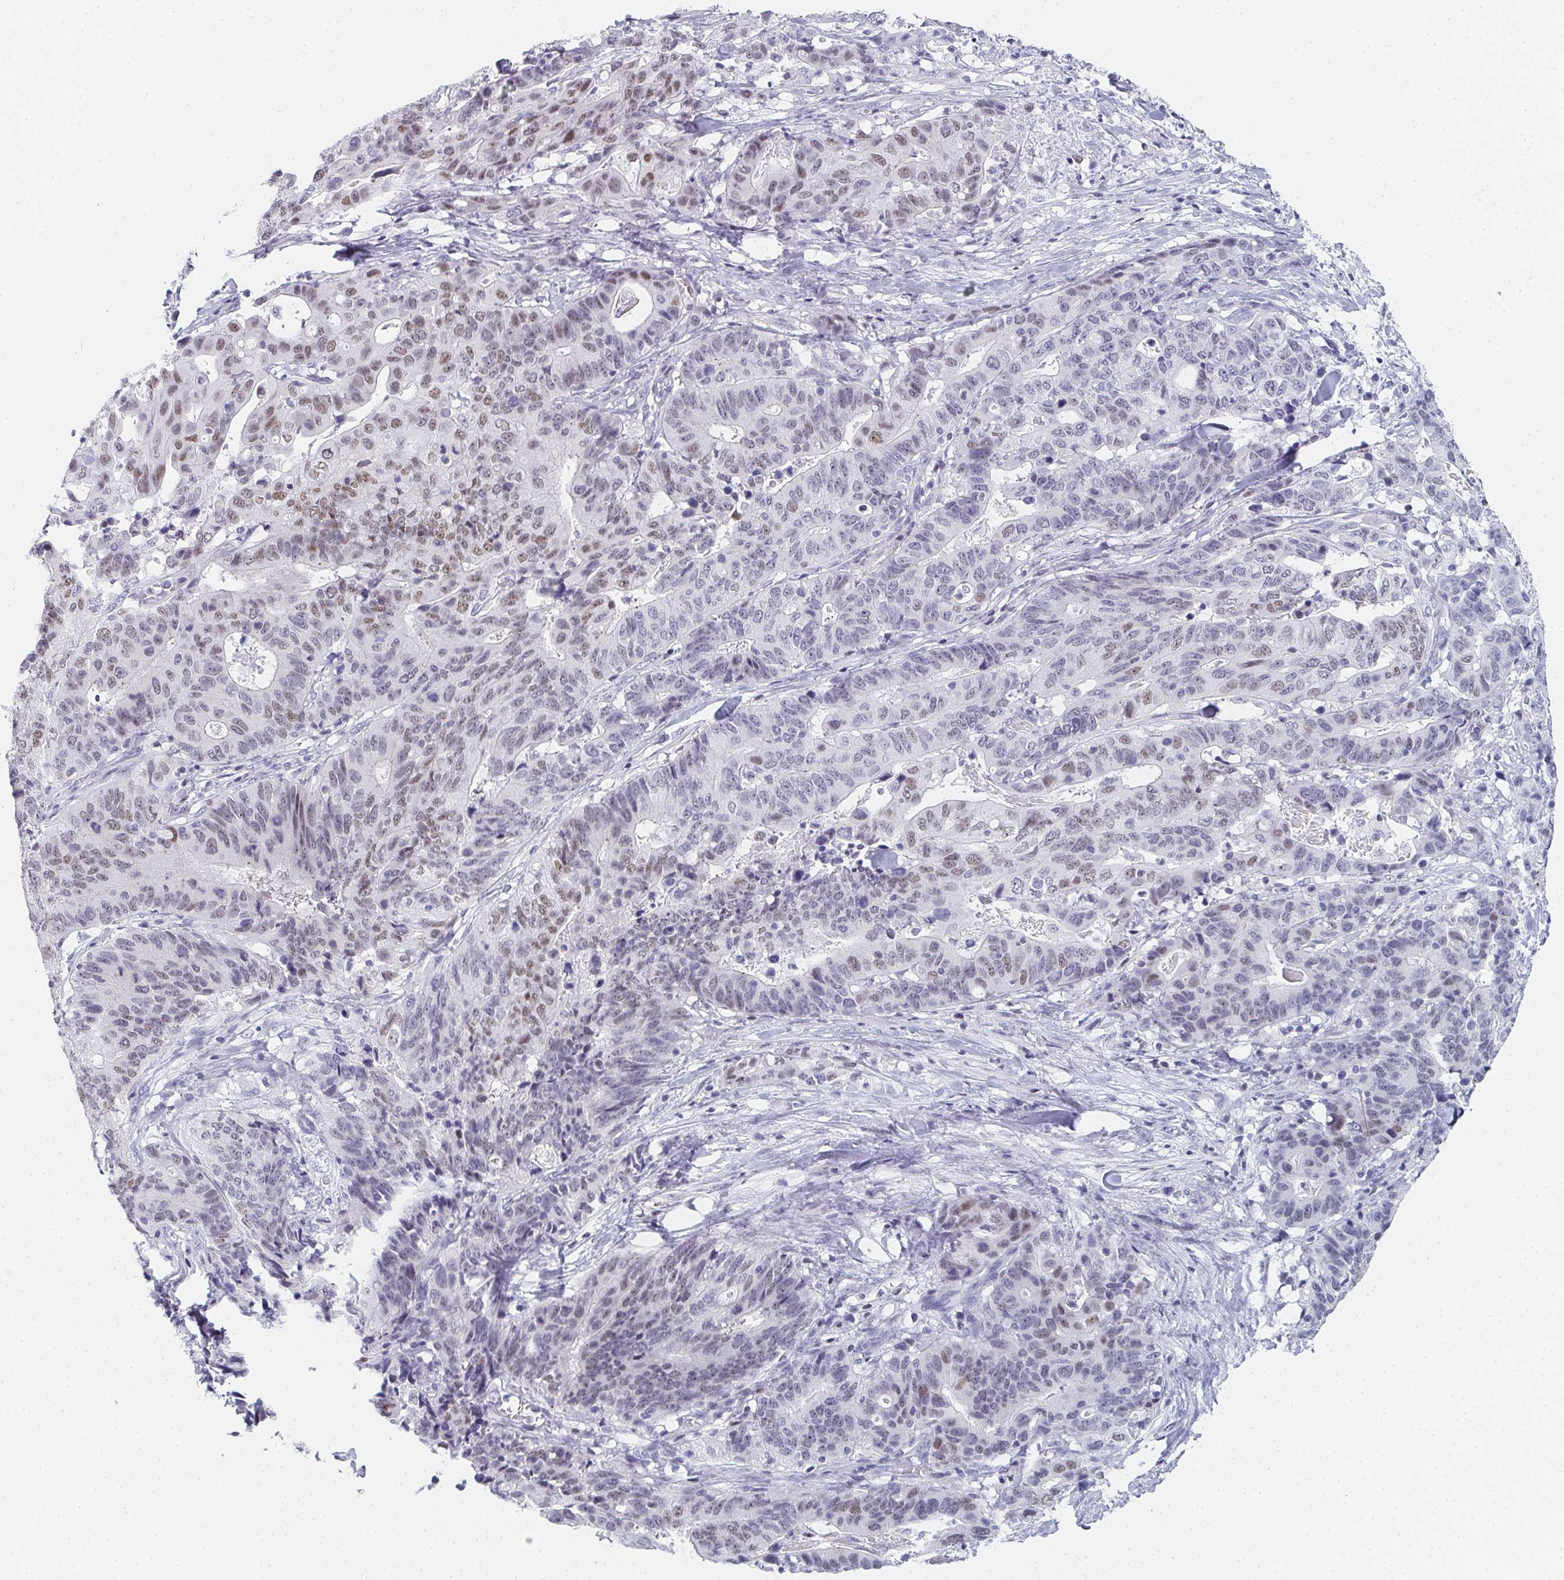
{"staining": {"intensity": "moderate", "quantity": "<25%", "location": "nuclear"}, "tissue": "stomach cancer", "cell_type": "Tumor cells", "image_type": "cancer", "snomed": [{"axis": "morphology", "description": "Adenocarcinoma, NOS"}, {"axis": "topography", "description": "Stomach, upper"}], "caption": "Immunohistochemistry staining of stomach cancer (adenocarcinoma), which displays low levels of moderate nuclear positivity in about <25% of tumor cells indicating moderate nuclear protein staining. The staining was performed using DAB (3,3'-diaminobenzidine) (brown) for protein detection and nuclei were counterstained in hematoxylin (blue).", "gene": "PYCR3", "patient": {"sex": "female", "age": 67}}